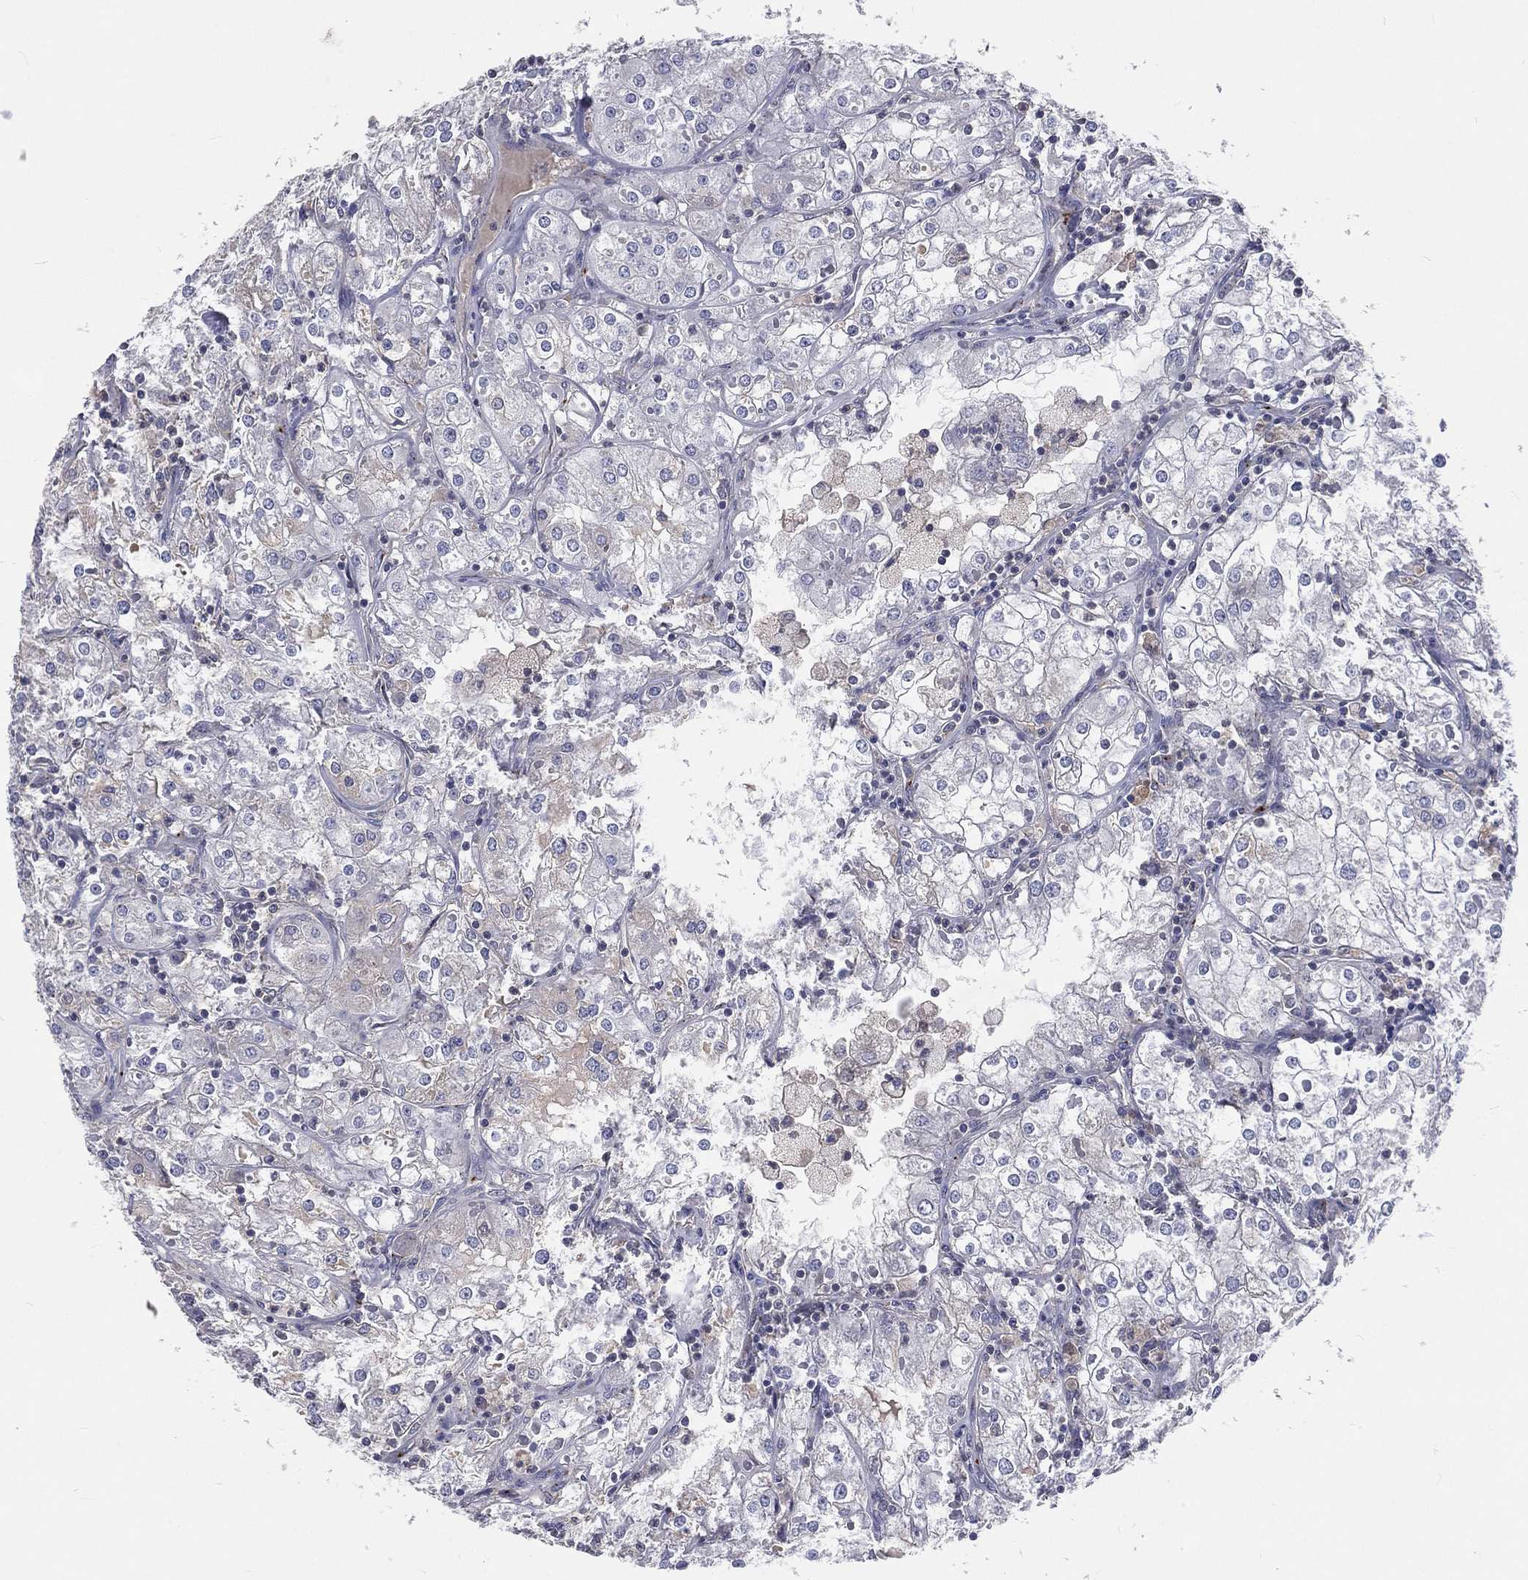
{"staining": {"intensity": "negative", "quantity": "none", "location": "none"}, "tissue": "renal cancer", "cell_type": "Tumor cells", "image_type": "cancer", "snomed": [{"axis": "morphology", "description": "Adenocarcinoma, NOS"}, {"axis": "topography", "description": "Kidney"}], "caption": "IHC of human renal cancer reveals no staining in tumor cells.", "gene": "CROCC", "patient": {"sex": "male", "age": 77}}